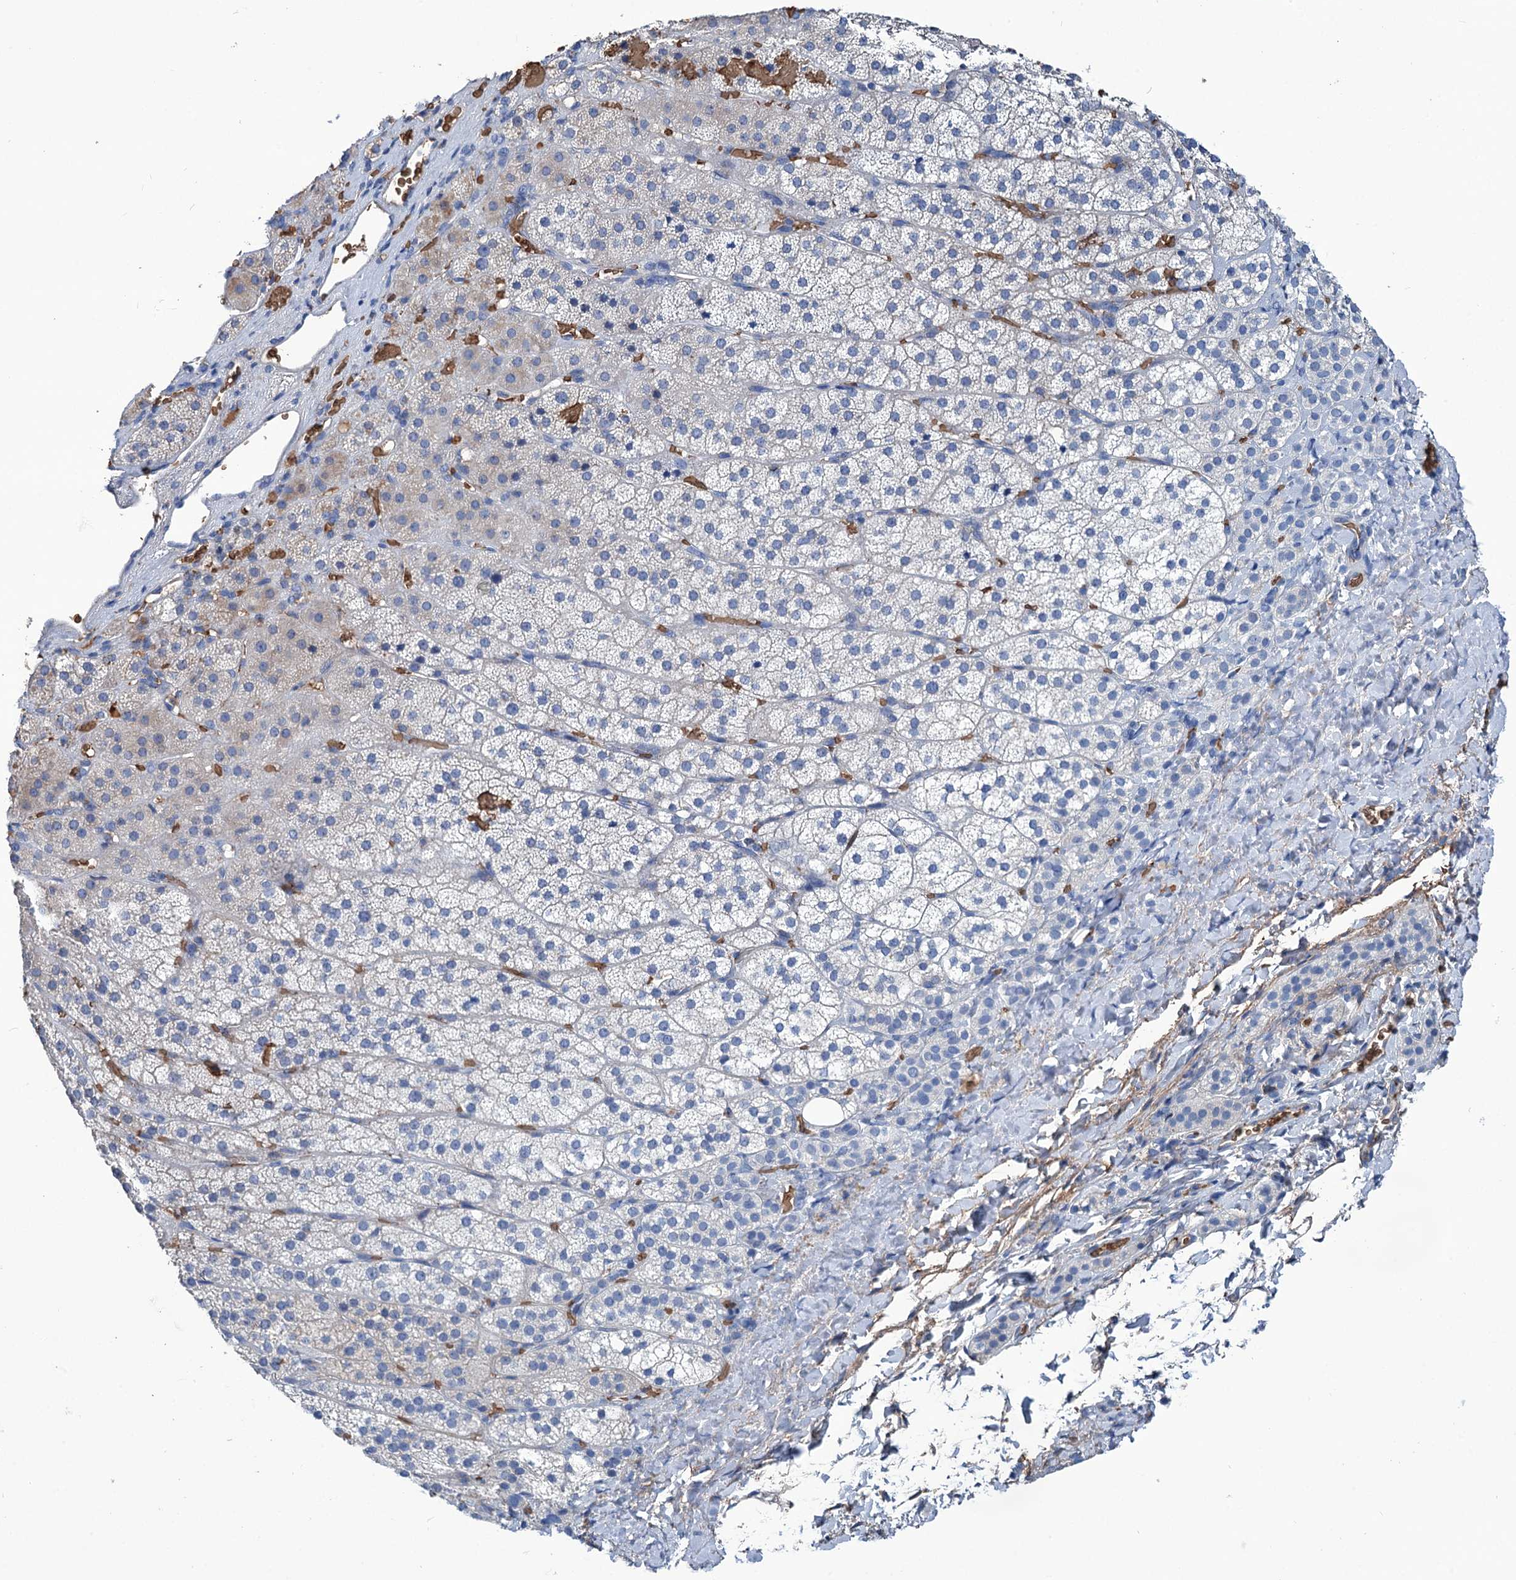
{"staining": {"intensity": "negative", "quantity": "none", "location": "none"}, "tissue": "adrenal gland", "cell_type": "Glandular cells", "image_type": "normal", "snomed": [{"axis": "morphology", "description": "Normal tissue, NOS"}, {"axis": "topography", "description": "Adrenal gland"}], "caption": "The image displays no significant staining in glandular cells of adrenal gland.", "gene": "RPUSD3", "patient": {"sex": "female", "age": 44}}